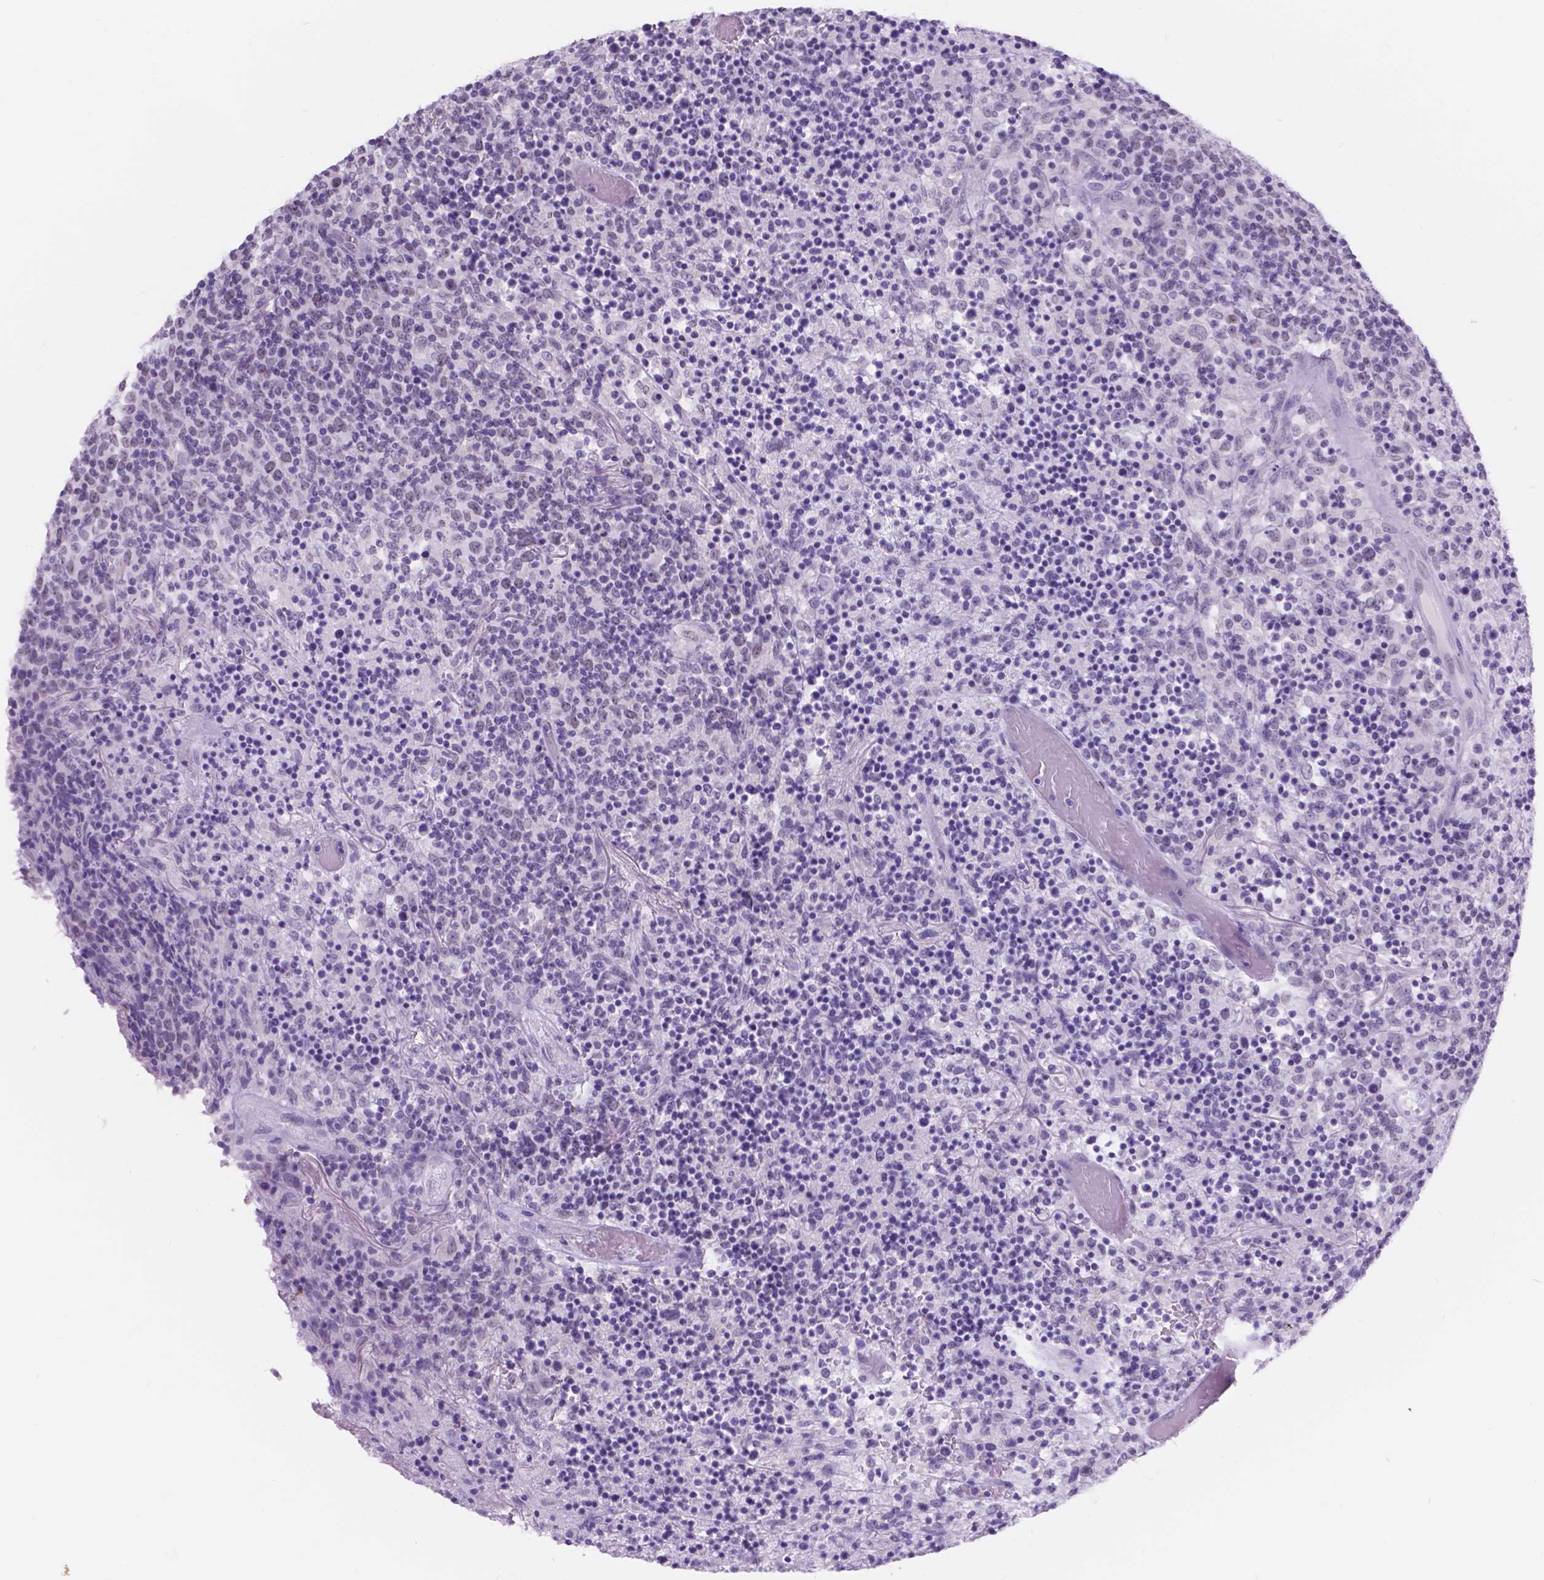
{"staining": {"intensity": "negative", "quantity": "none", "location": "none"}, "tissue": "lymphoma", "cell_type": "Tumor cells", "image_type": "cancer", "snomed": [{"axis": "morphology", "description": "Malignant lymphoma, non-Hodgkin's type, High grade"}, {"axis": "topography", "description": "Lung"}], "caption": "DAB immunohistochemical staining of malignant lymphoma, non-Hodgkin's type (high-grade) displays no significant expression in tumor cells.", "gene": "DCC", "patient": {"sex": "male", "age": 79}}